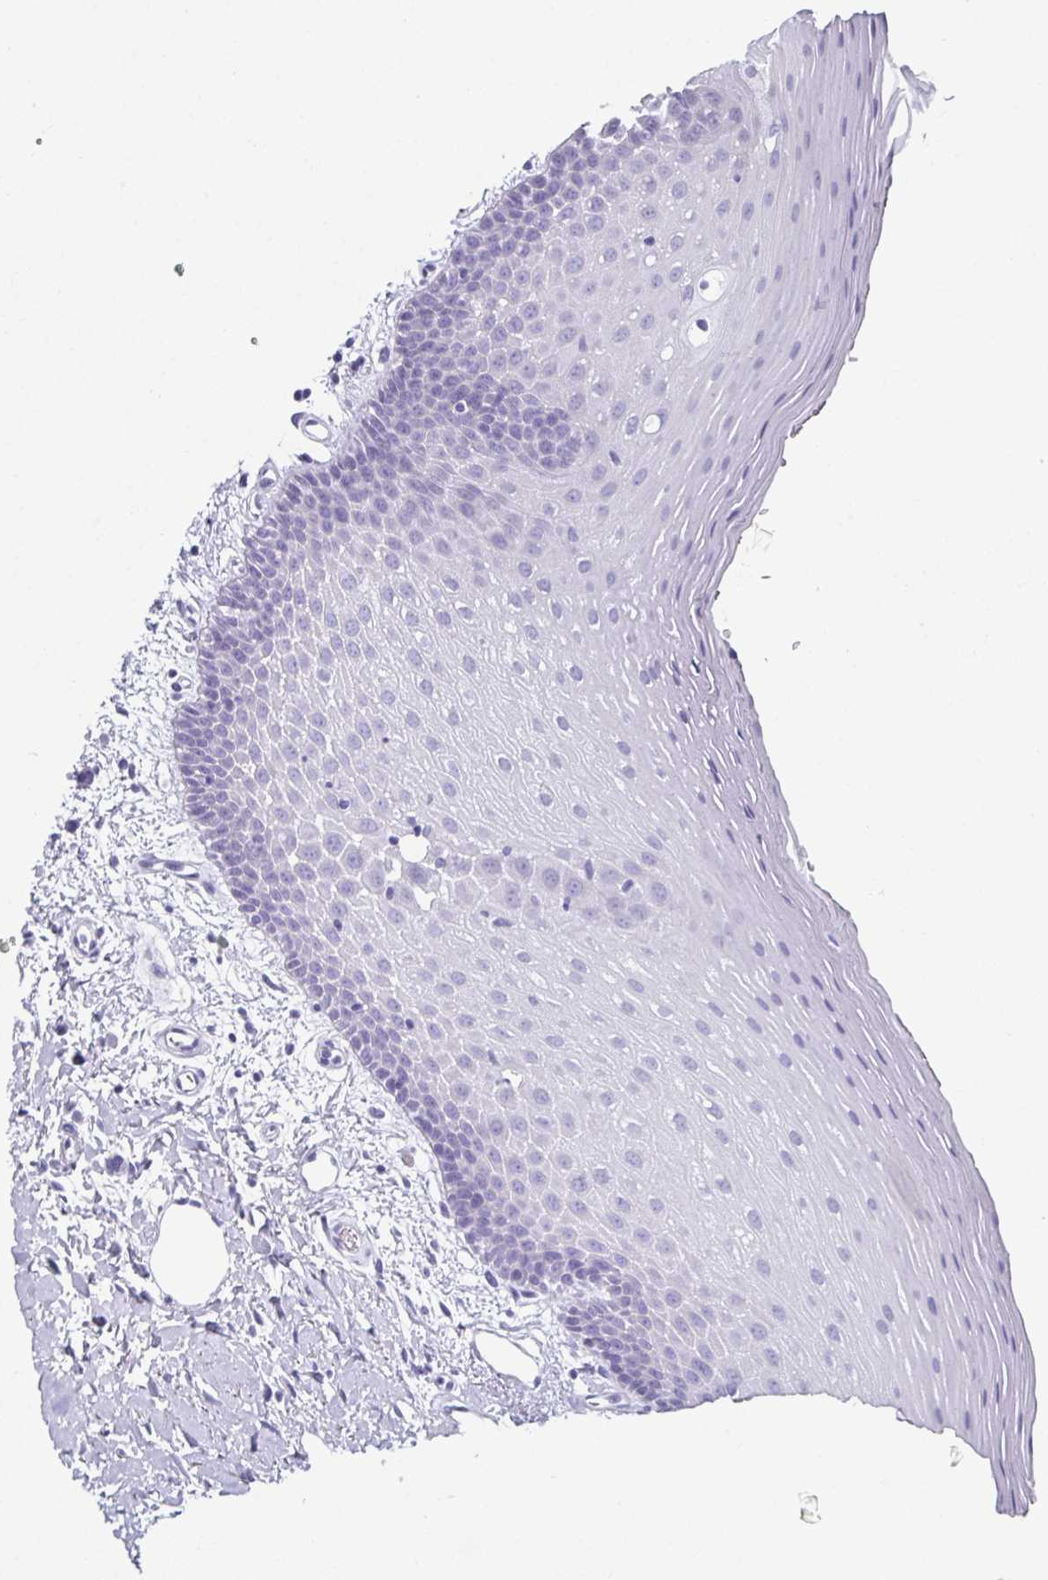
{"staining": {"intensity": "negative", "quantity": "none", "location": "none"}, "tissue": "oral mucosa", "cell_type": "Squamous epithelial cells", "image_type": "normal", "snomed": [{"axis": "morphology", "description": "Normal tissue, NOS"}, {"axis": "topography", "description": "Oral tissue"}], "caption": "Immunohistochemistry (IHC) micrograph of normal human oral mucosa stained for a protein (brown), which displays no staining in squamous epithelial cells.", "gene": "SYCP1", "patient": {"sex": "female", "age": 43}}